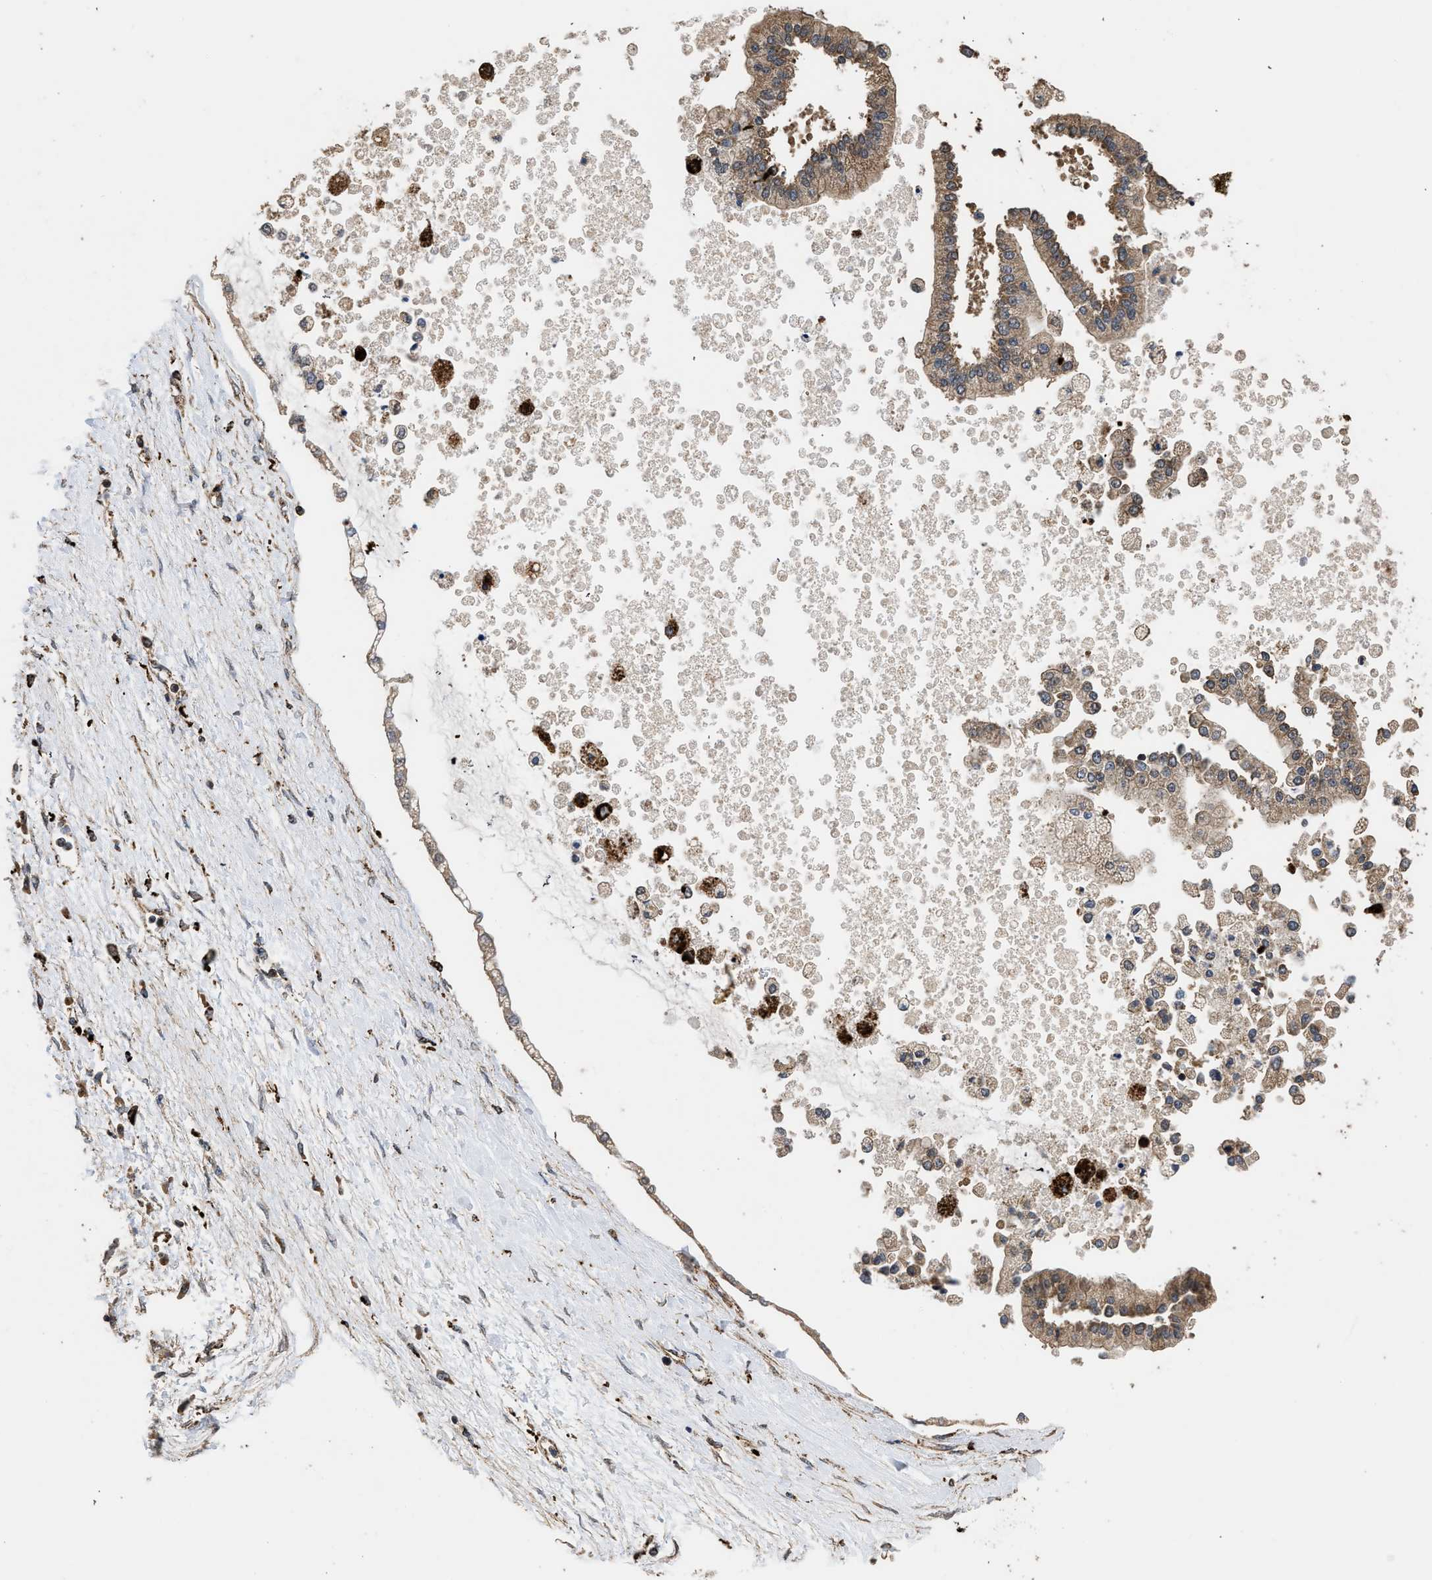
{"staining": {"intensity": "moderate", "quantity": ">75%", "location": "cytoplasmic/membranous"}, "tissue": "liver cancer", "cell_type": "Tumor cells", "image_type": "cancer", "snomed": [{"axis": "morphology", "description": "Cholangiocarcinoma"}, {"axis": "topography", "description": "Liver"}], "caption": "Liver cholangiocarcinoma stained with immunohistochemistry demonstrates moderate cytoplasmic/membranous staining in approximately >75% of tumor cells. The staining was performed using DAB (3,3'-diaminobenzidine), with brown indicating positive protein expression. Nuclei are stained blue with hematoxylin.", "gene": "CTSV", "patient": {"sex": "male", "age": 50}}